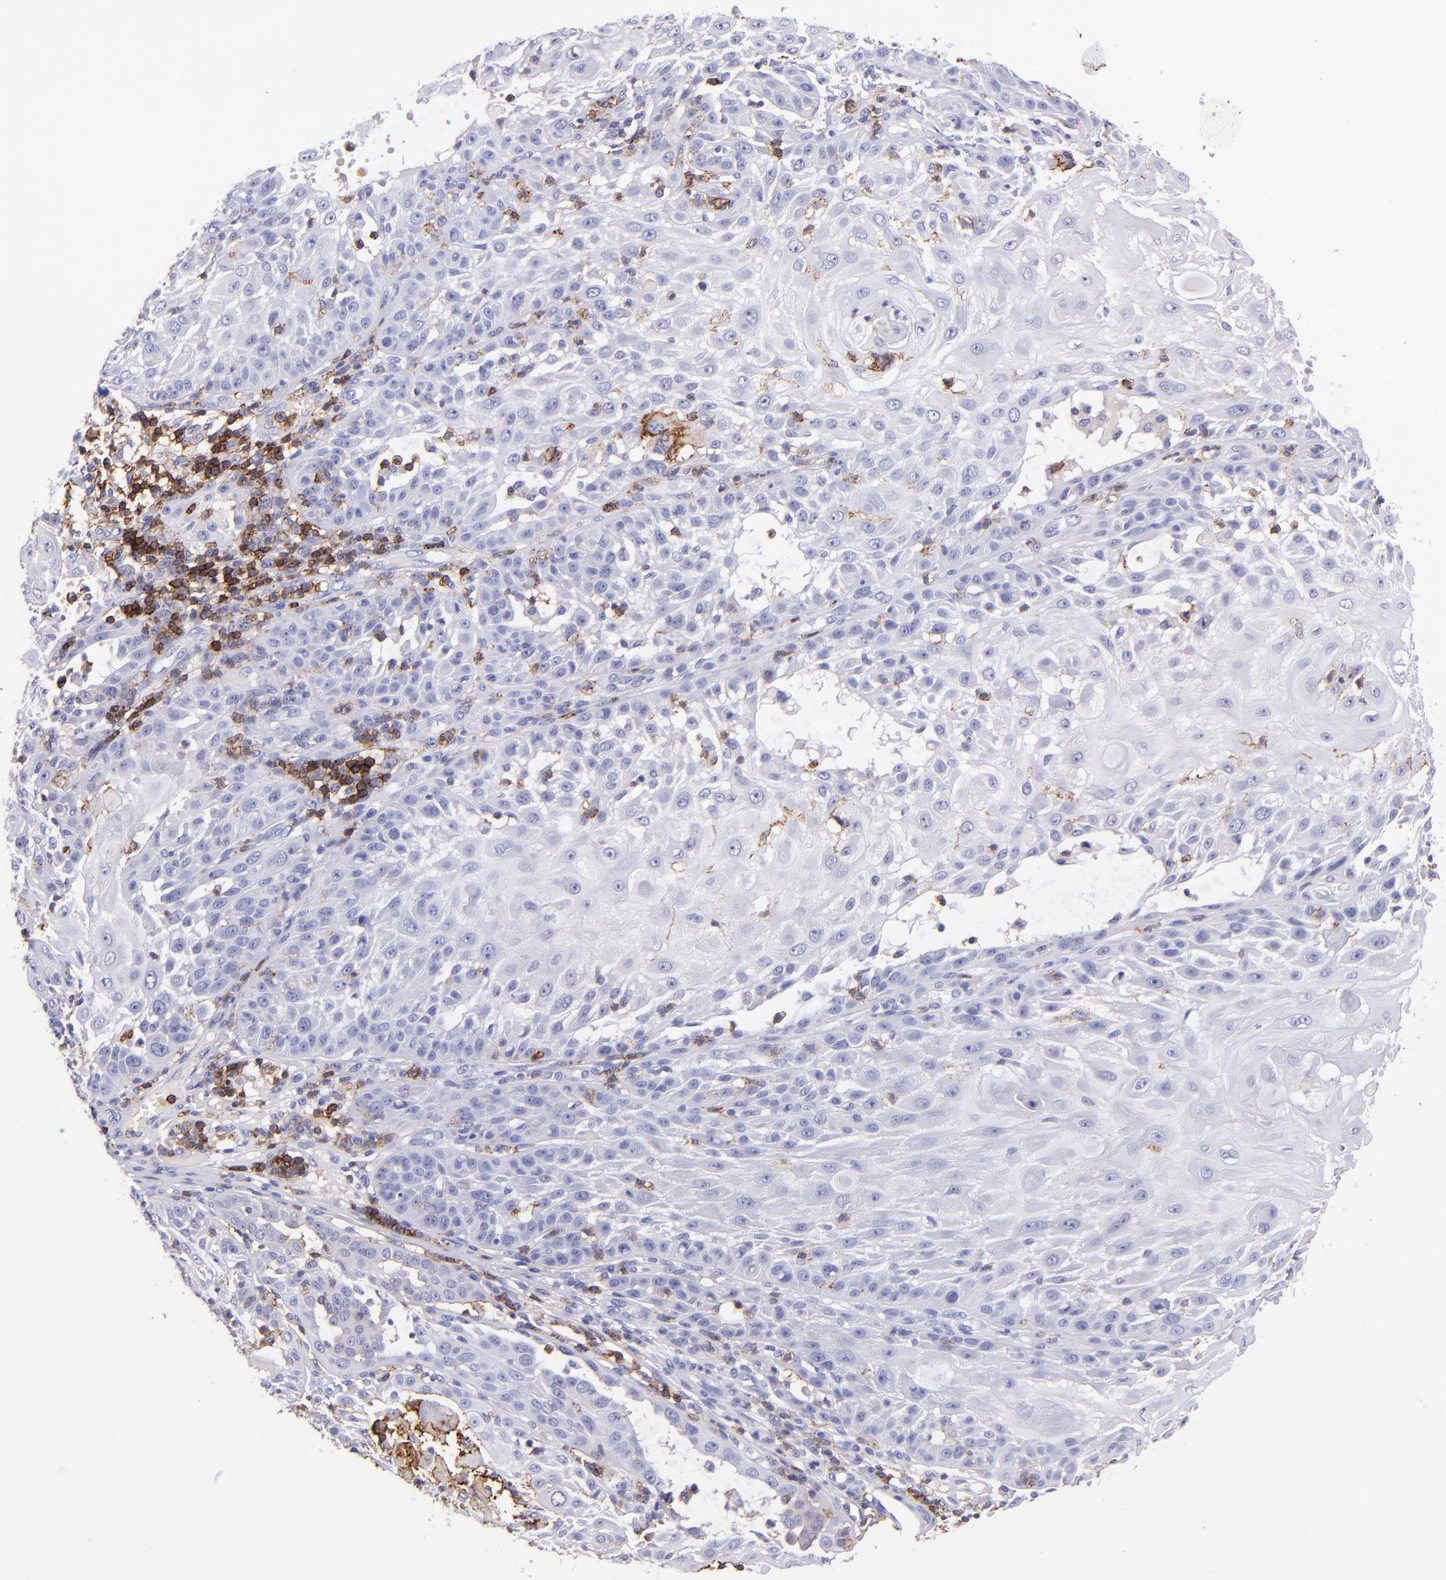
{"staining": {"intensity": "negative", "quantity": "none", "location": "none"}, "tissue": "skin cancer", "cell_type": "Tumor cells", "image_type": "cancer", "snomed": [{"axis": "morphology", "description": "Squamous cell carcinoma, NOS"}, {"axis": "topography", "description": "Skin"}], "caption": "Skin cancer (squamous cell carcinoma) was stained to show a protein in brown. There is no significant staining in tumor cells. (Immunohistochemistry, brightfield microscopy, high magnification).", "gene": "SPN", "patient": {"sex": "female", "age": 89}}